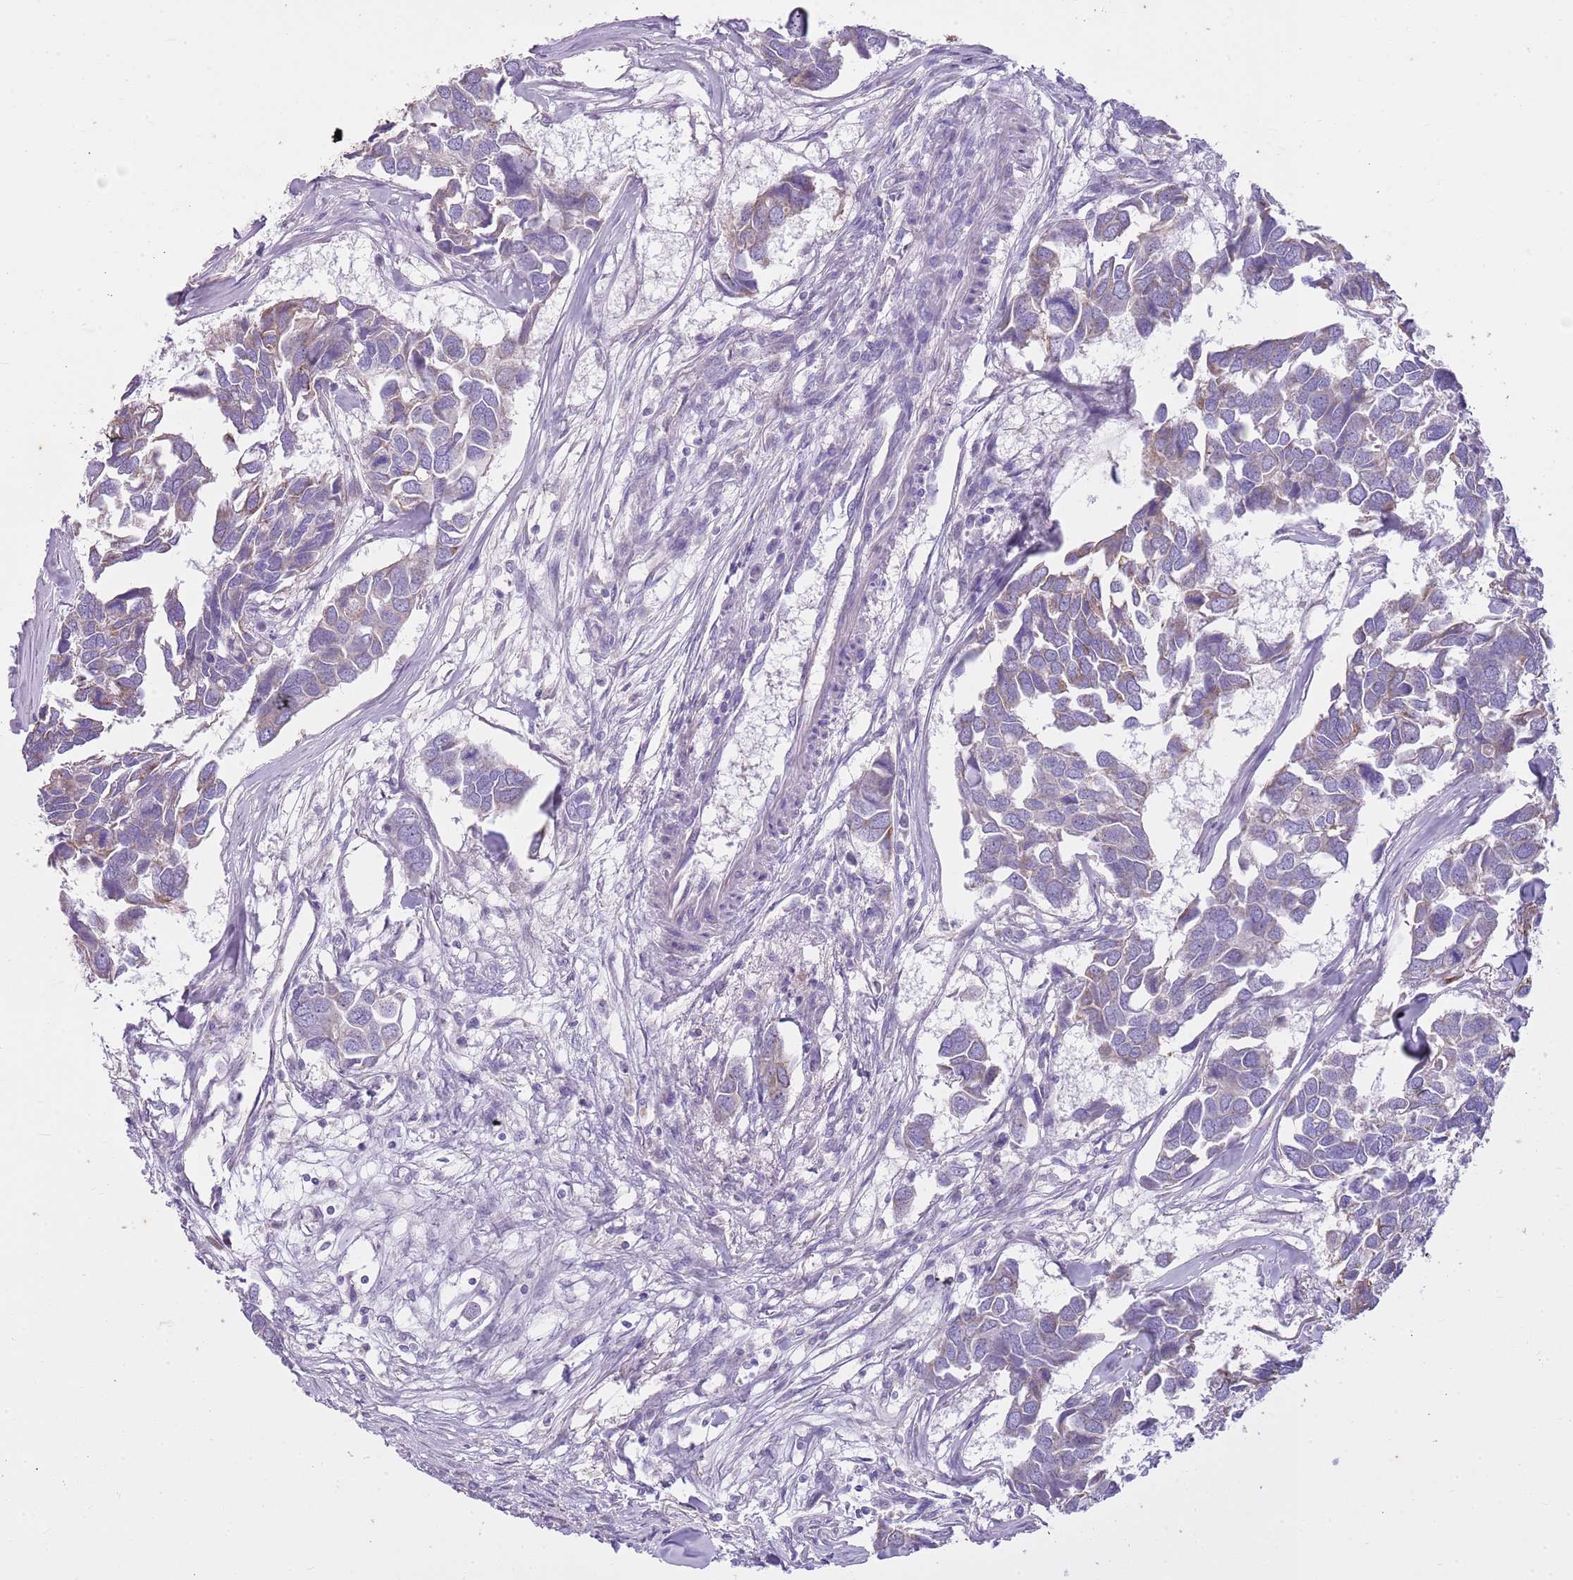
{"staining": {"intensity": "weak", "quantity": "<25%", "location": "cytoplasmic/membranous"}, "tissue": "breast cancer", "cell_type": "Tumor cells", "image_type": "cancer", "snomed": [{"axis": "morphology", "description": "Duct carcinoma"}, {"axis": "topography", "description": "Breast"}], "caption": "An immunohistochemistry (IHC) histopathology image of breast invasive ductal carcinoma is shown. There is no staining in tumor cells of breast invasive ductal carcinoma.", "gene": "CNPPD1", "patient": {"sex": "female", "age": 83}}